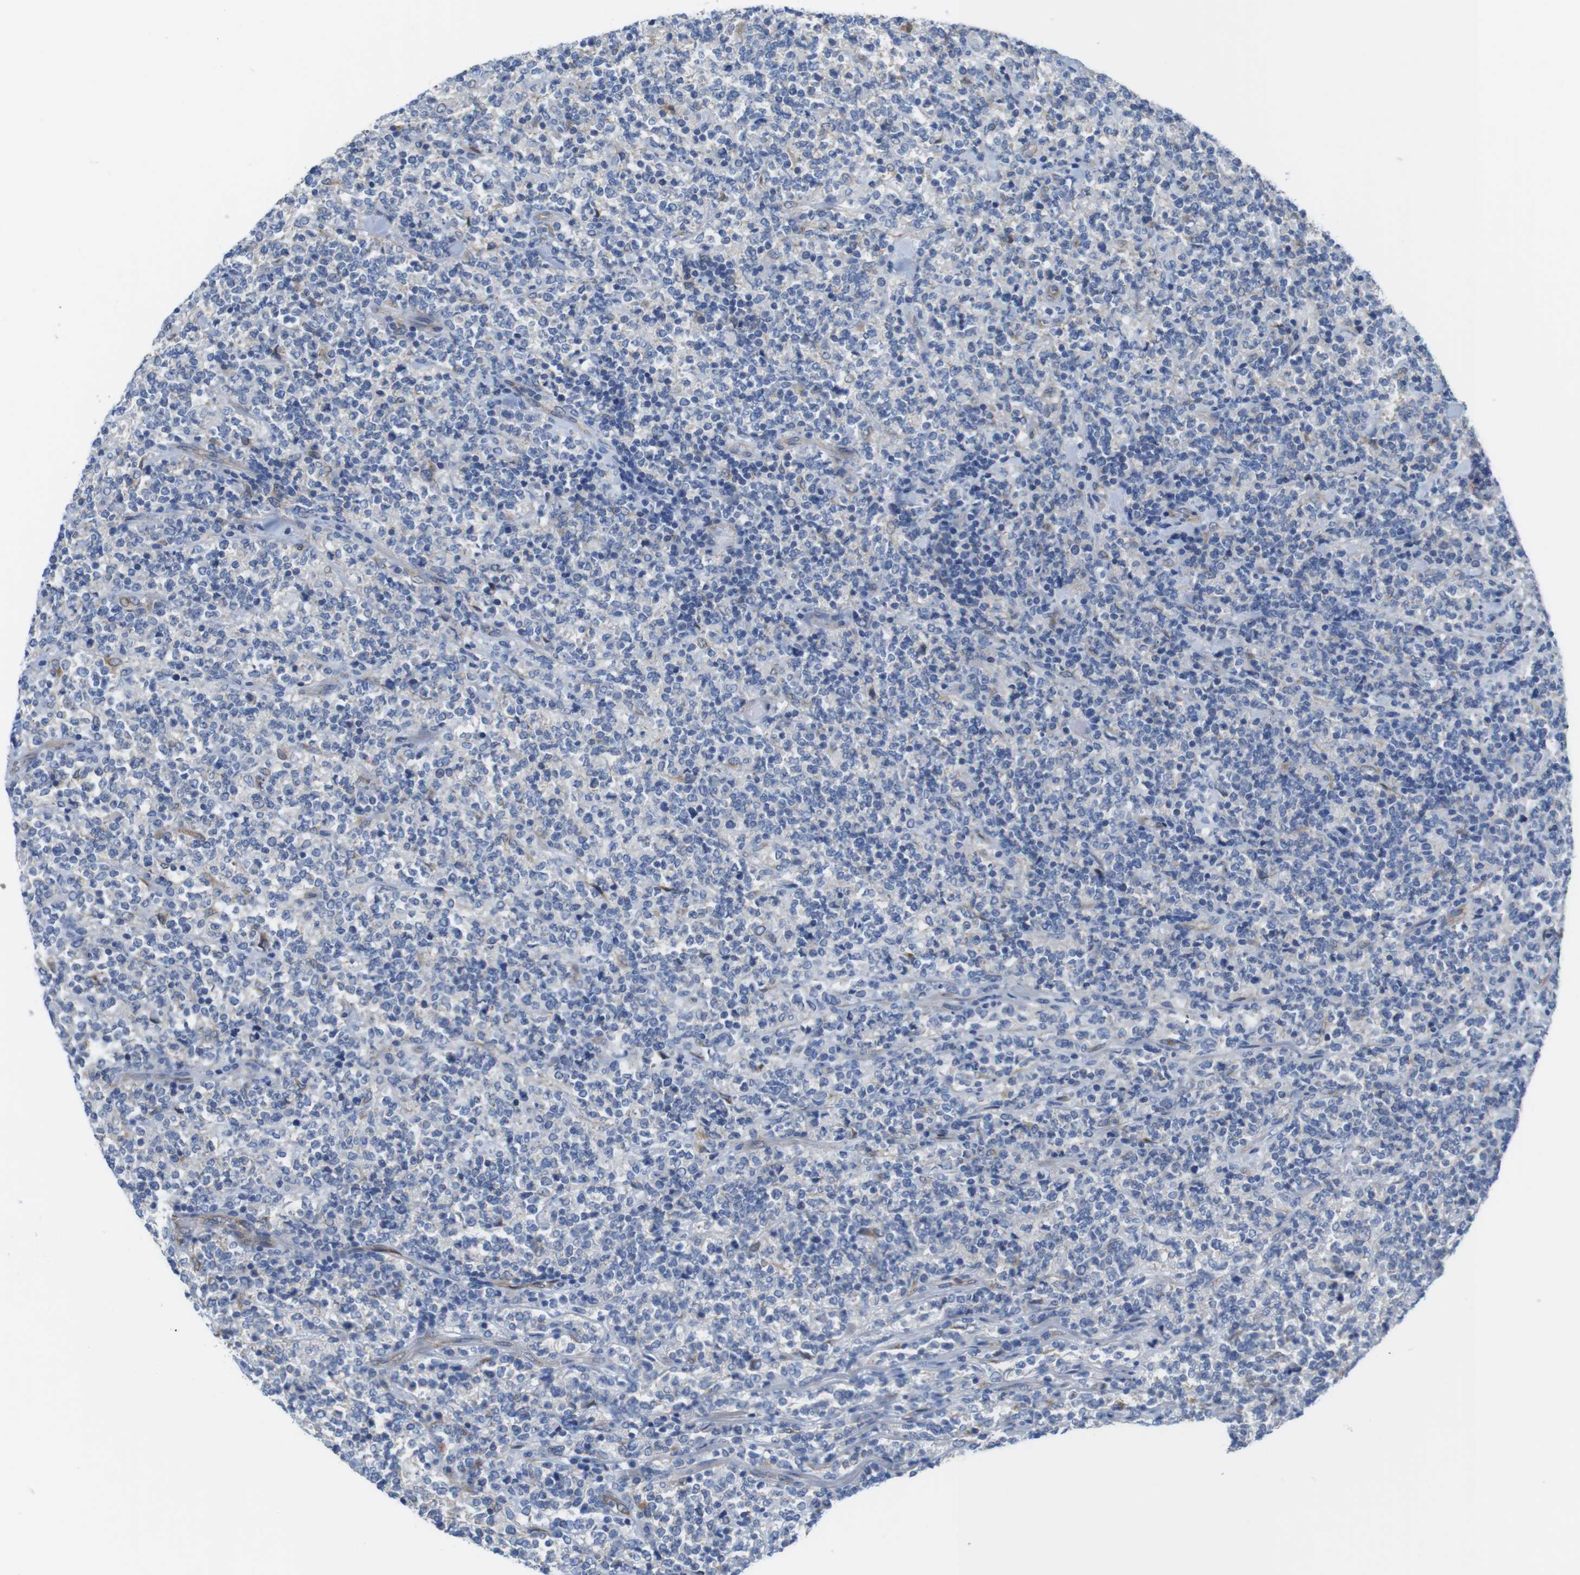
{"staining": {"intensity": "negative", "quantity": "none", "location": "none"}, "tissue": "lymphoma", "cell_type": "Tumor cells", "image_type": "cancer", "snomed": [{"axis": "morphology", "description": "Malignant lymphoma, non-Hodgkin's type, High grade"}, {"axis": "topography", "description": "Soft tissue"}], "caption": "DAB immunohistochemical staining of human high-grade malignant lymphoma, non-Hodgkin's type displays no significant expression in tumor cells.", "gene": "CDH8", "patient": {"sex": "male", "age": 18}}